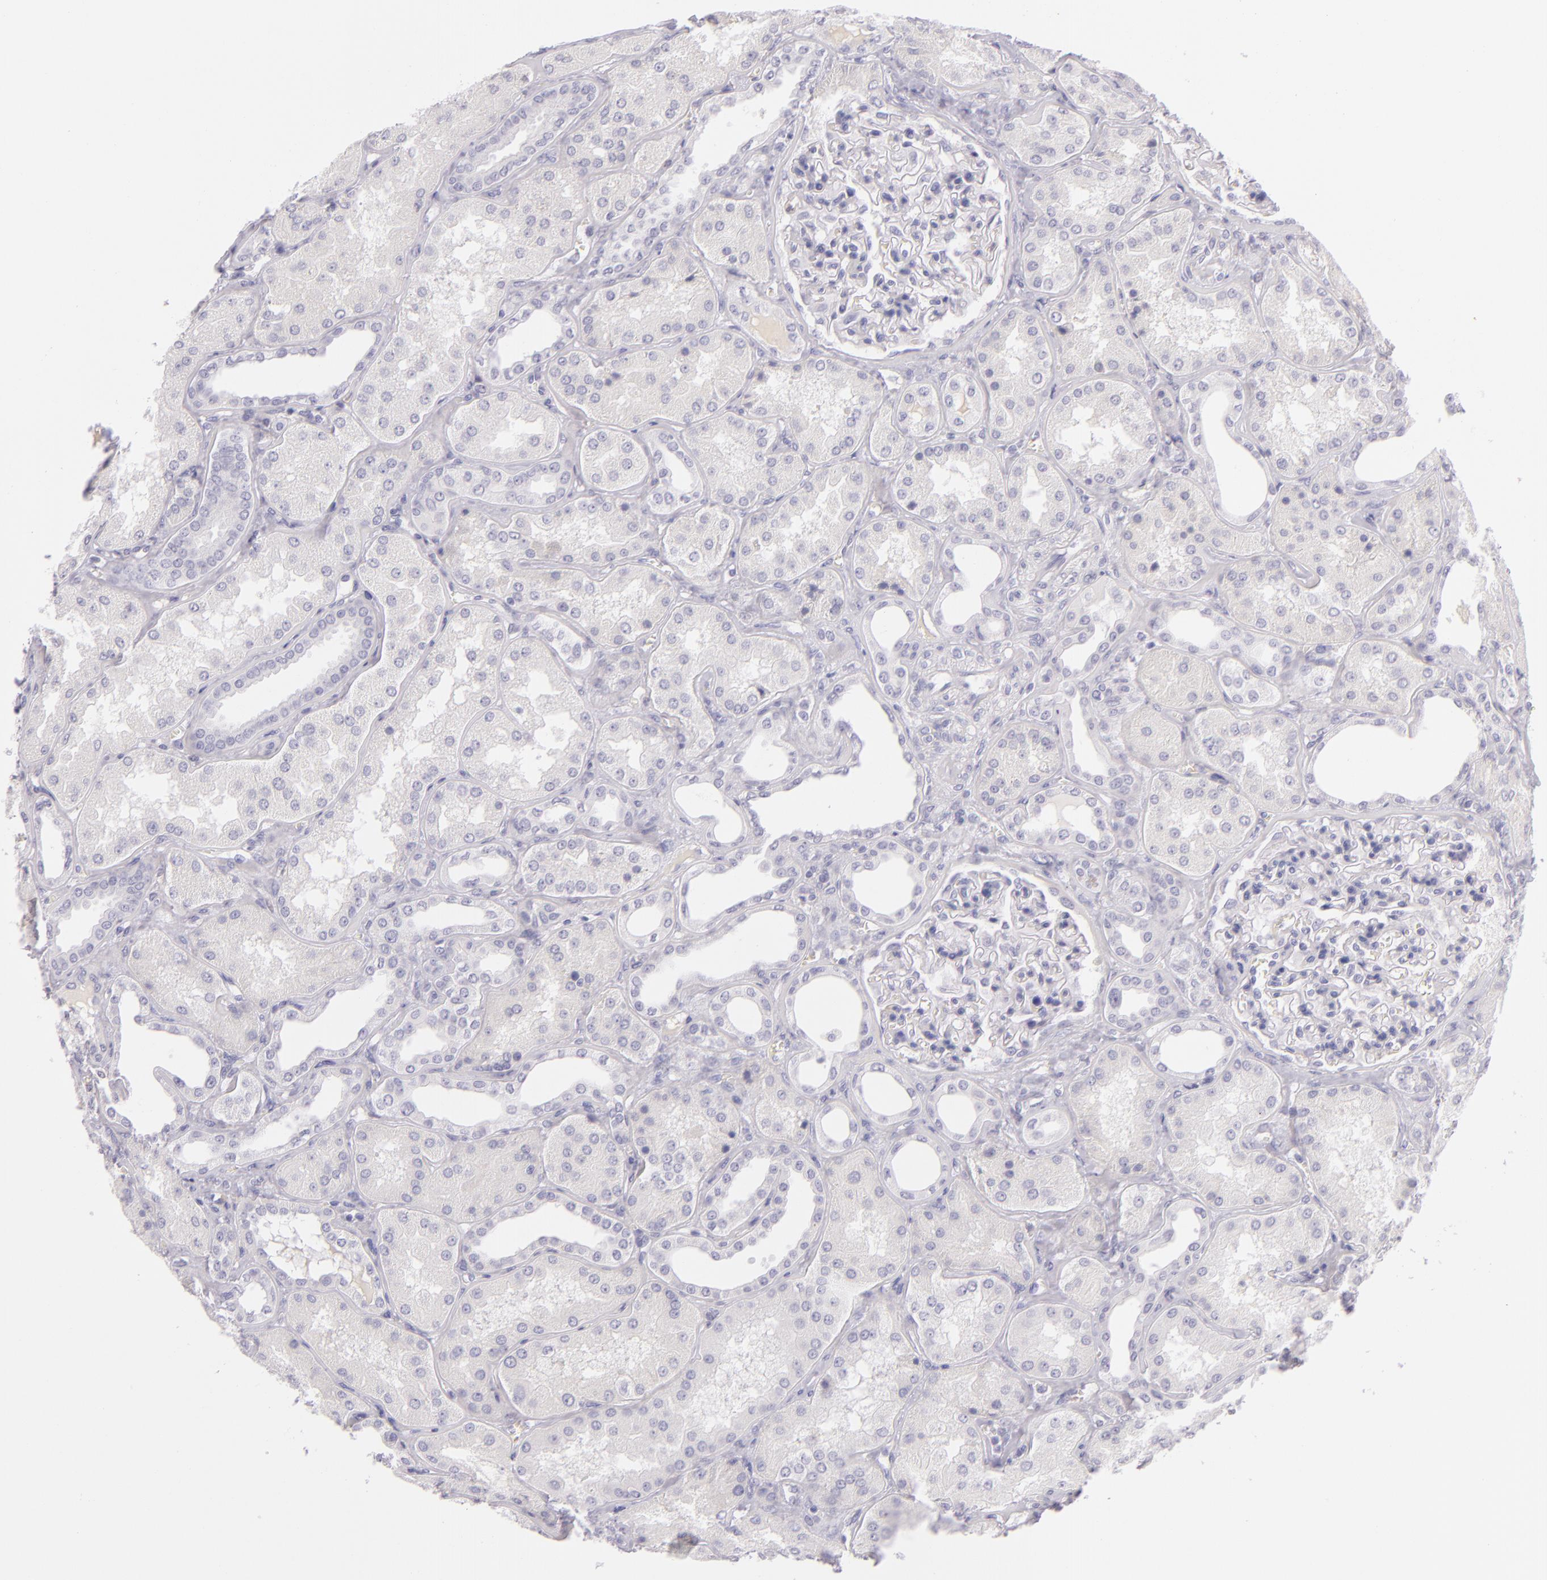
{"staining": {"intensity": "negative", "quantity": "none", "location": "none"}, "tissue": "kidney", "cell_type": "Cells in glomeruli", "image_type": "normal", "snomed": [{"axis": "morphology", "description": "Normal tissue, NOS"}, {"axis": "topography", "description": "Kidney"}], "caption": "The immunohistochemistry (IHC) photomicrograph has no significant expression in cells in glomeruli of kidney.", "gene": "CBS", "patient": {"sex": "female", "age": 56}}